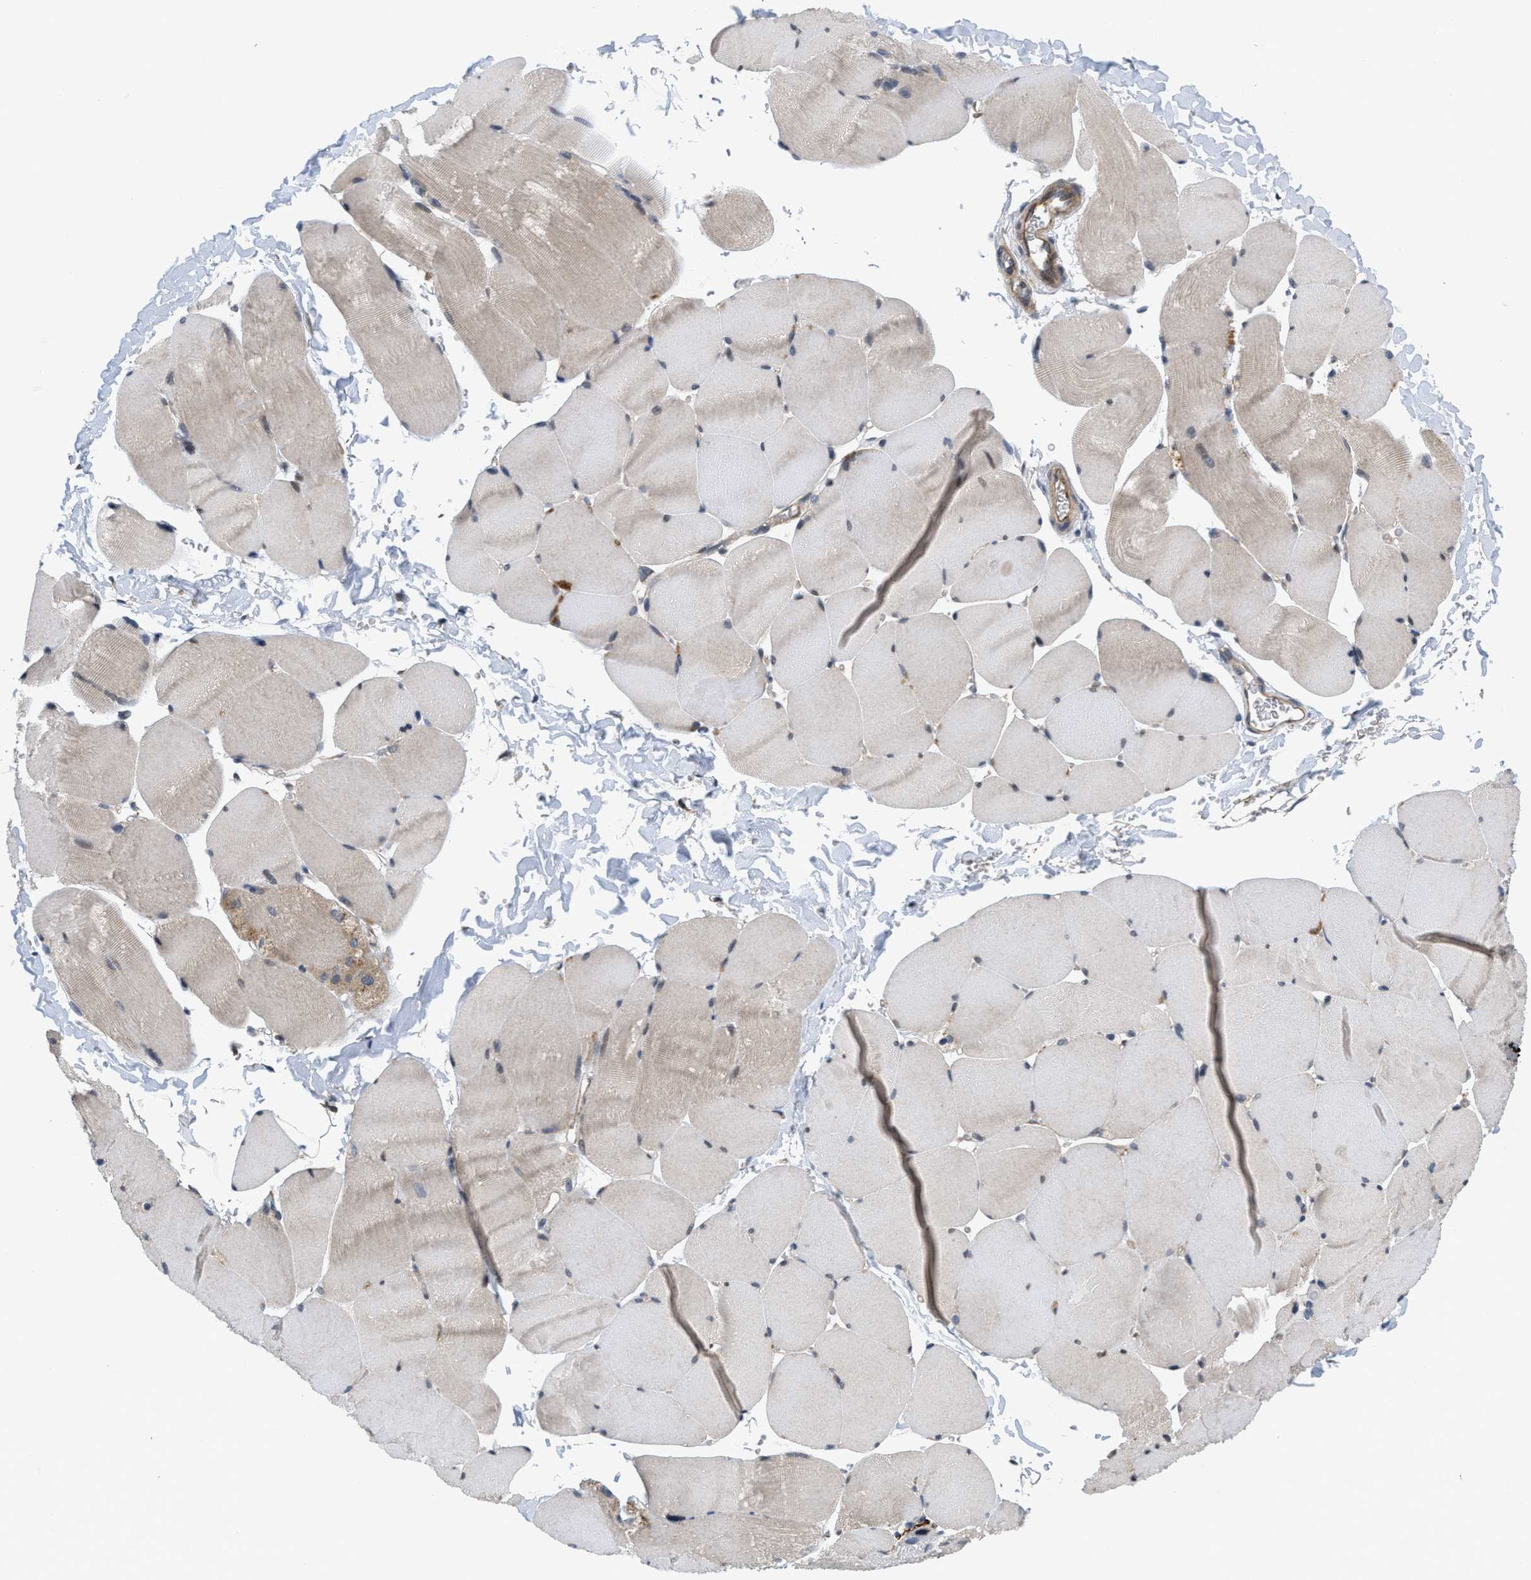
{"staining": {"intensity": "weak", "quantity": "<25%", "location": "cytoplasmic/membranous"}, "tissue": "skeletal muscle", "cell_type": "Myocytes", "image_type": "normal", "snomed": [{"axis": "morphology", "description": "Normal tissue, NOS"}, {"axis": "topography", "description": "Skin"}, {"axis": "topography", "description": "Skeletal muscle"}], "caption": "Histopathology image shows no protein staining in myocytes of normal skeletal muscle.", "gene": "EOGT", "patient": {"sex": "male", "age": 83}}